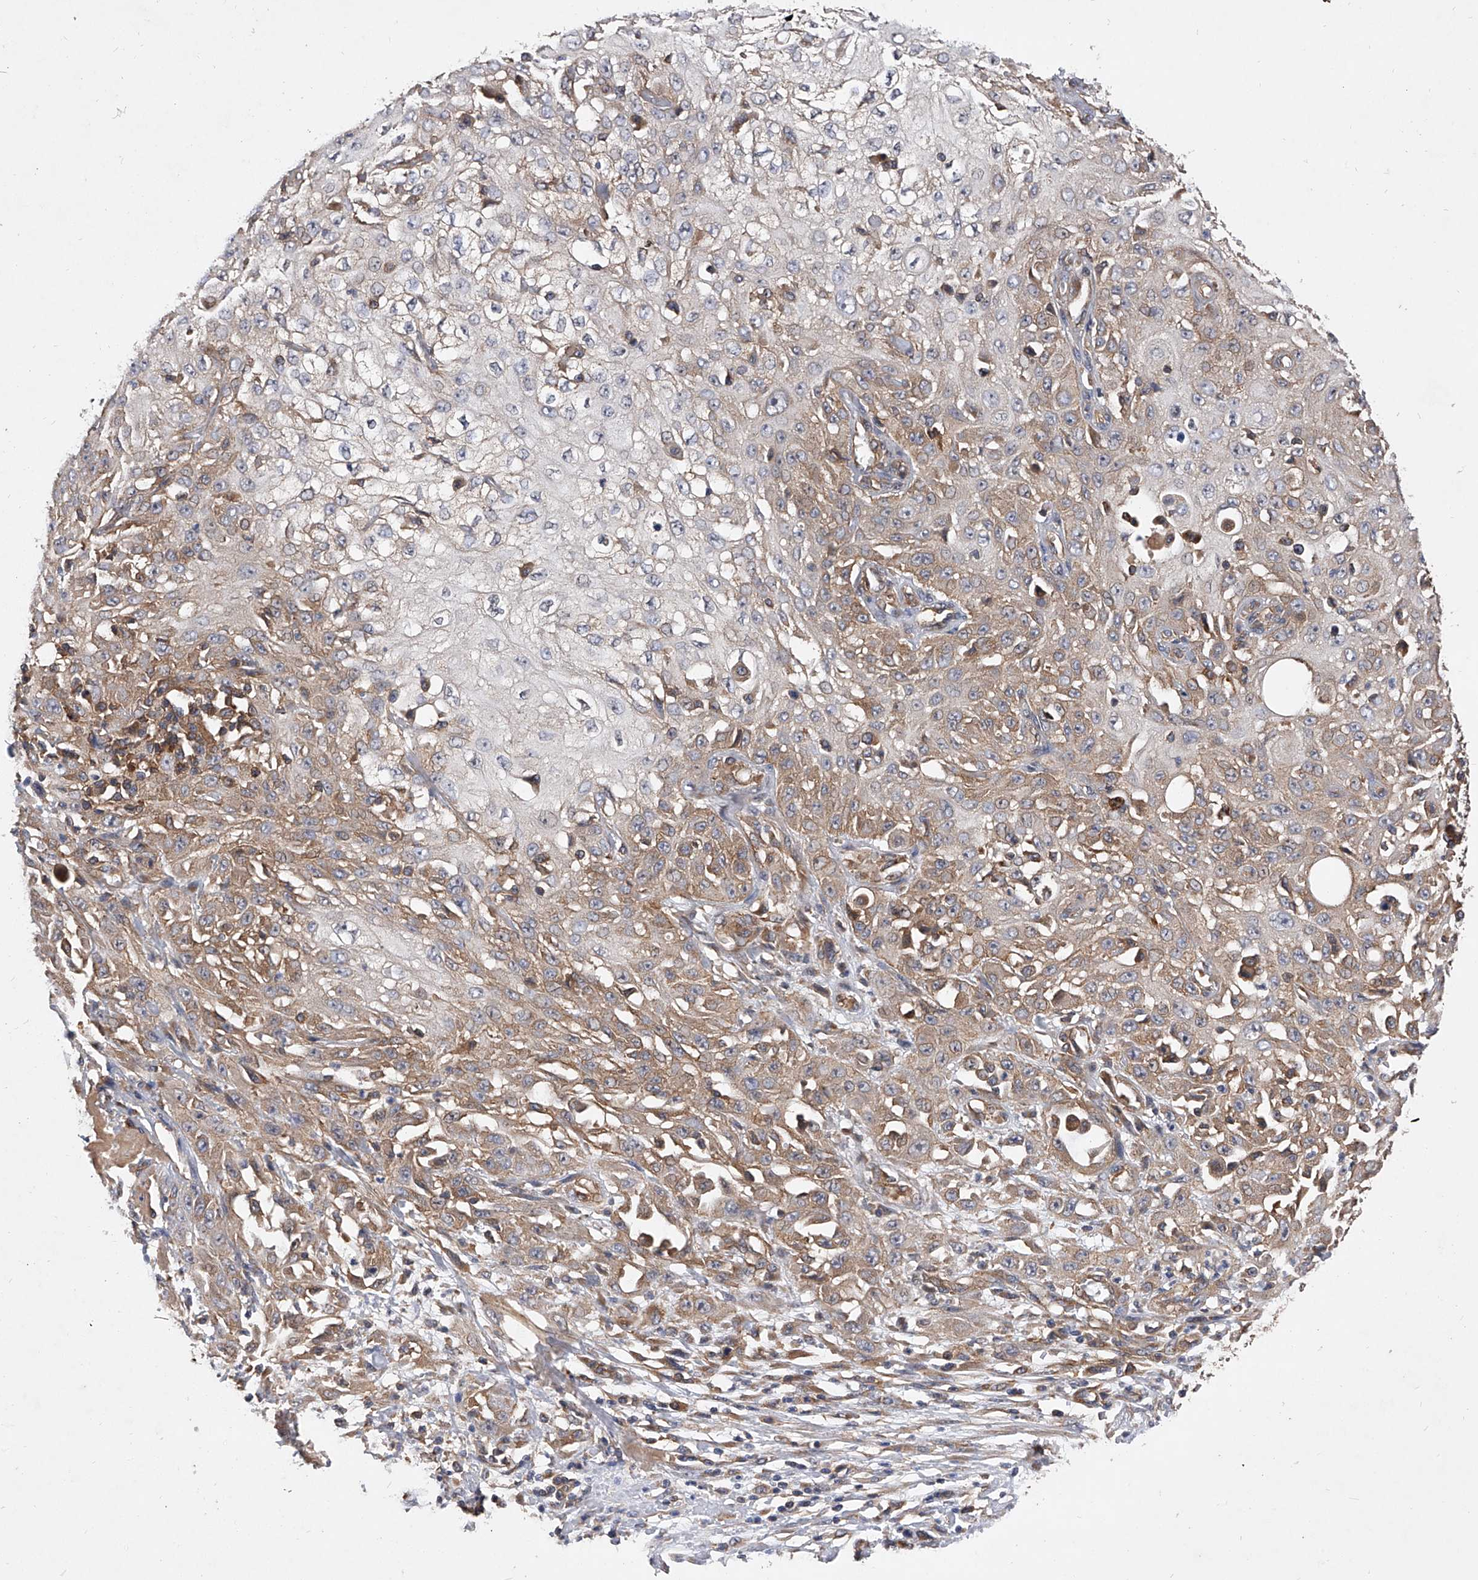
{"staining": {"intensity": "moderate", "quantity": ">75%", "location": "cytoplasmic/membranous"}, "tissue": "skin cancer", "cell_type": "Tumor cells", "image_type": "cancer", "snomed": [{"axis": "morphology", "description": "Squamous cell carcinoma, NOS"}, {"axis": "morphology", "description": "Squamous cell carcinoma, metastatic, NOS"}, {"axis": "topography", "description": "Skin"}, {"axis": "topography", "description": "Lymph node"}], "caption": "This is an image of IHC staining of skin squamous cell carcinoma, which shows moderate expression in the cytoplasmic/membranous of tumor cells.", "gene": "CFAP410", "patient": {"sex": "male", "age": 75}}